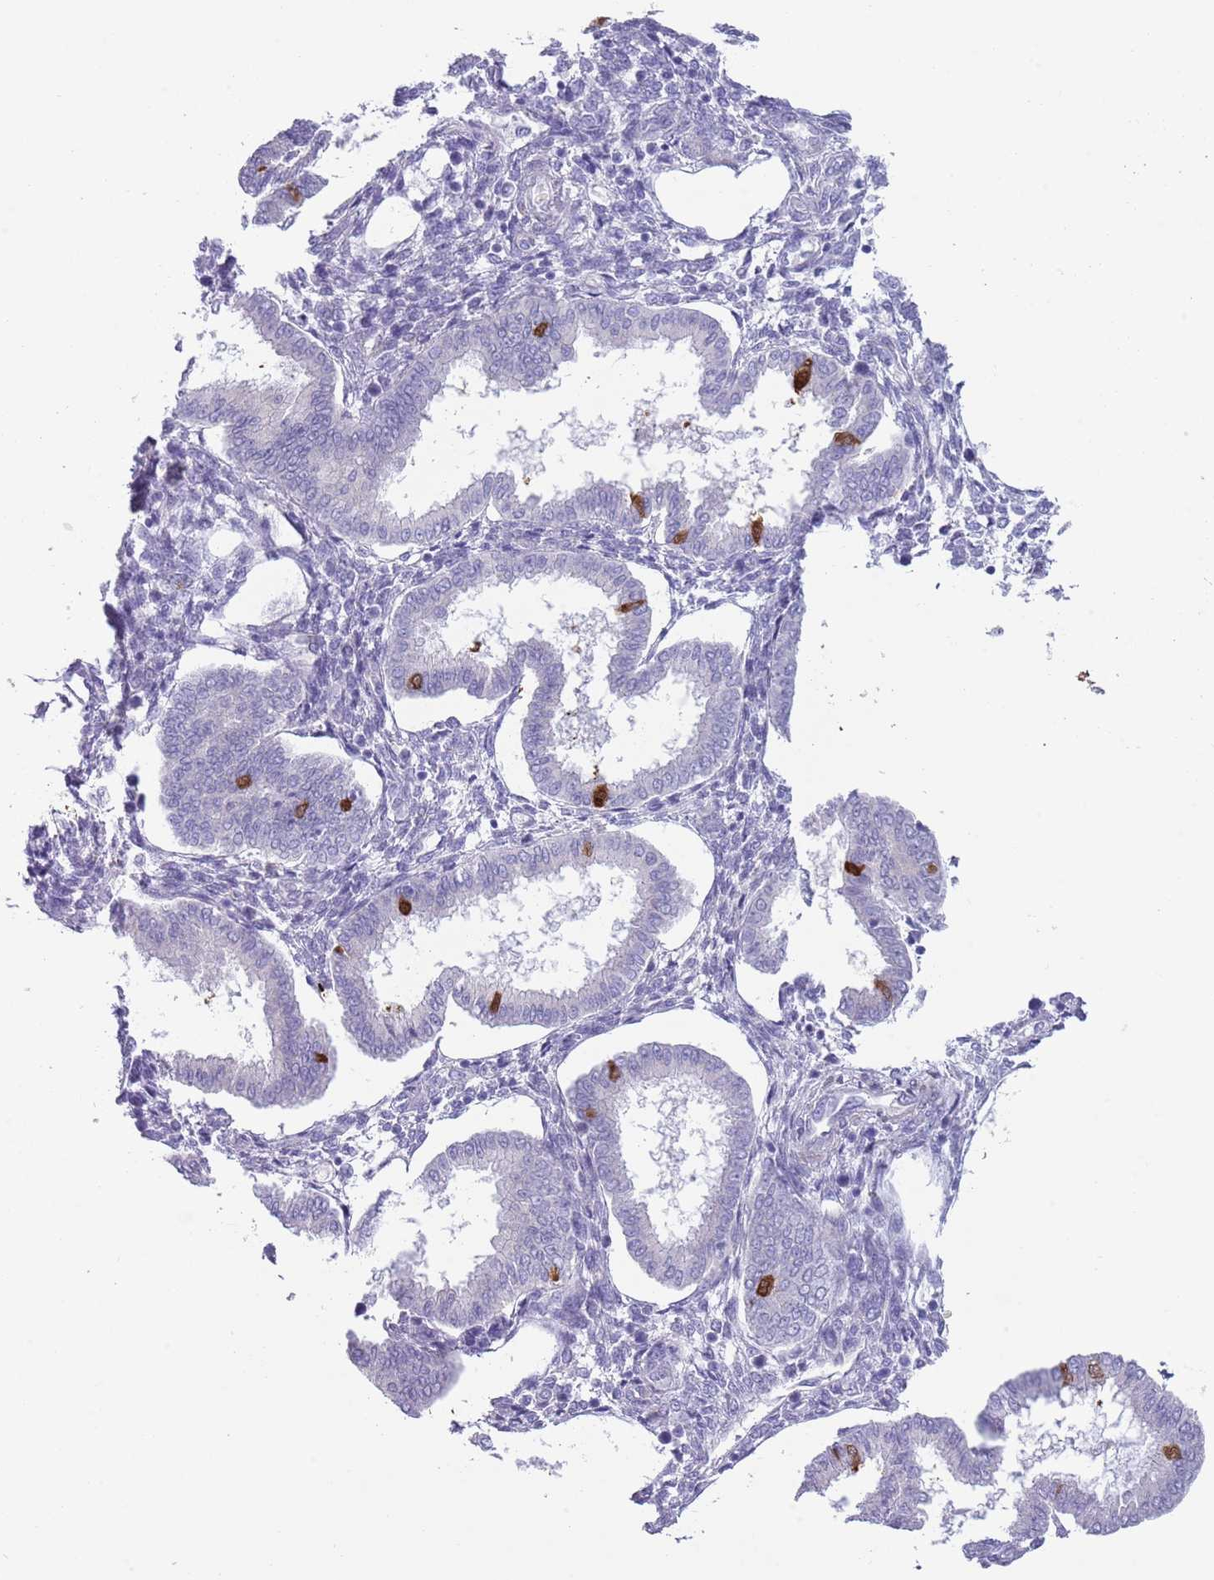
{"staining": {"intensity": "negative", "quantity": "none", "location": "none"}, "tissue": "endometrium", "cell_type": "Cells in endometrial stroma", "image_type": "normal", "snomed": [{"axis": "morphology", "description": "Normal tissue, NOS"}, {"axis": "topography", "description": "Endometrium"}], "caption": "The IHC micrograph has no significant expression in cells in endometrial stroma of endometrium.", "gene": "ZFP2", "patient": {"sex": "female", "age": 24}}